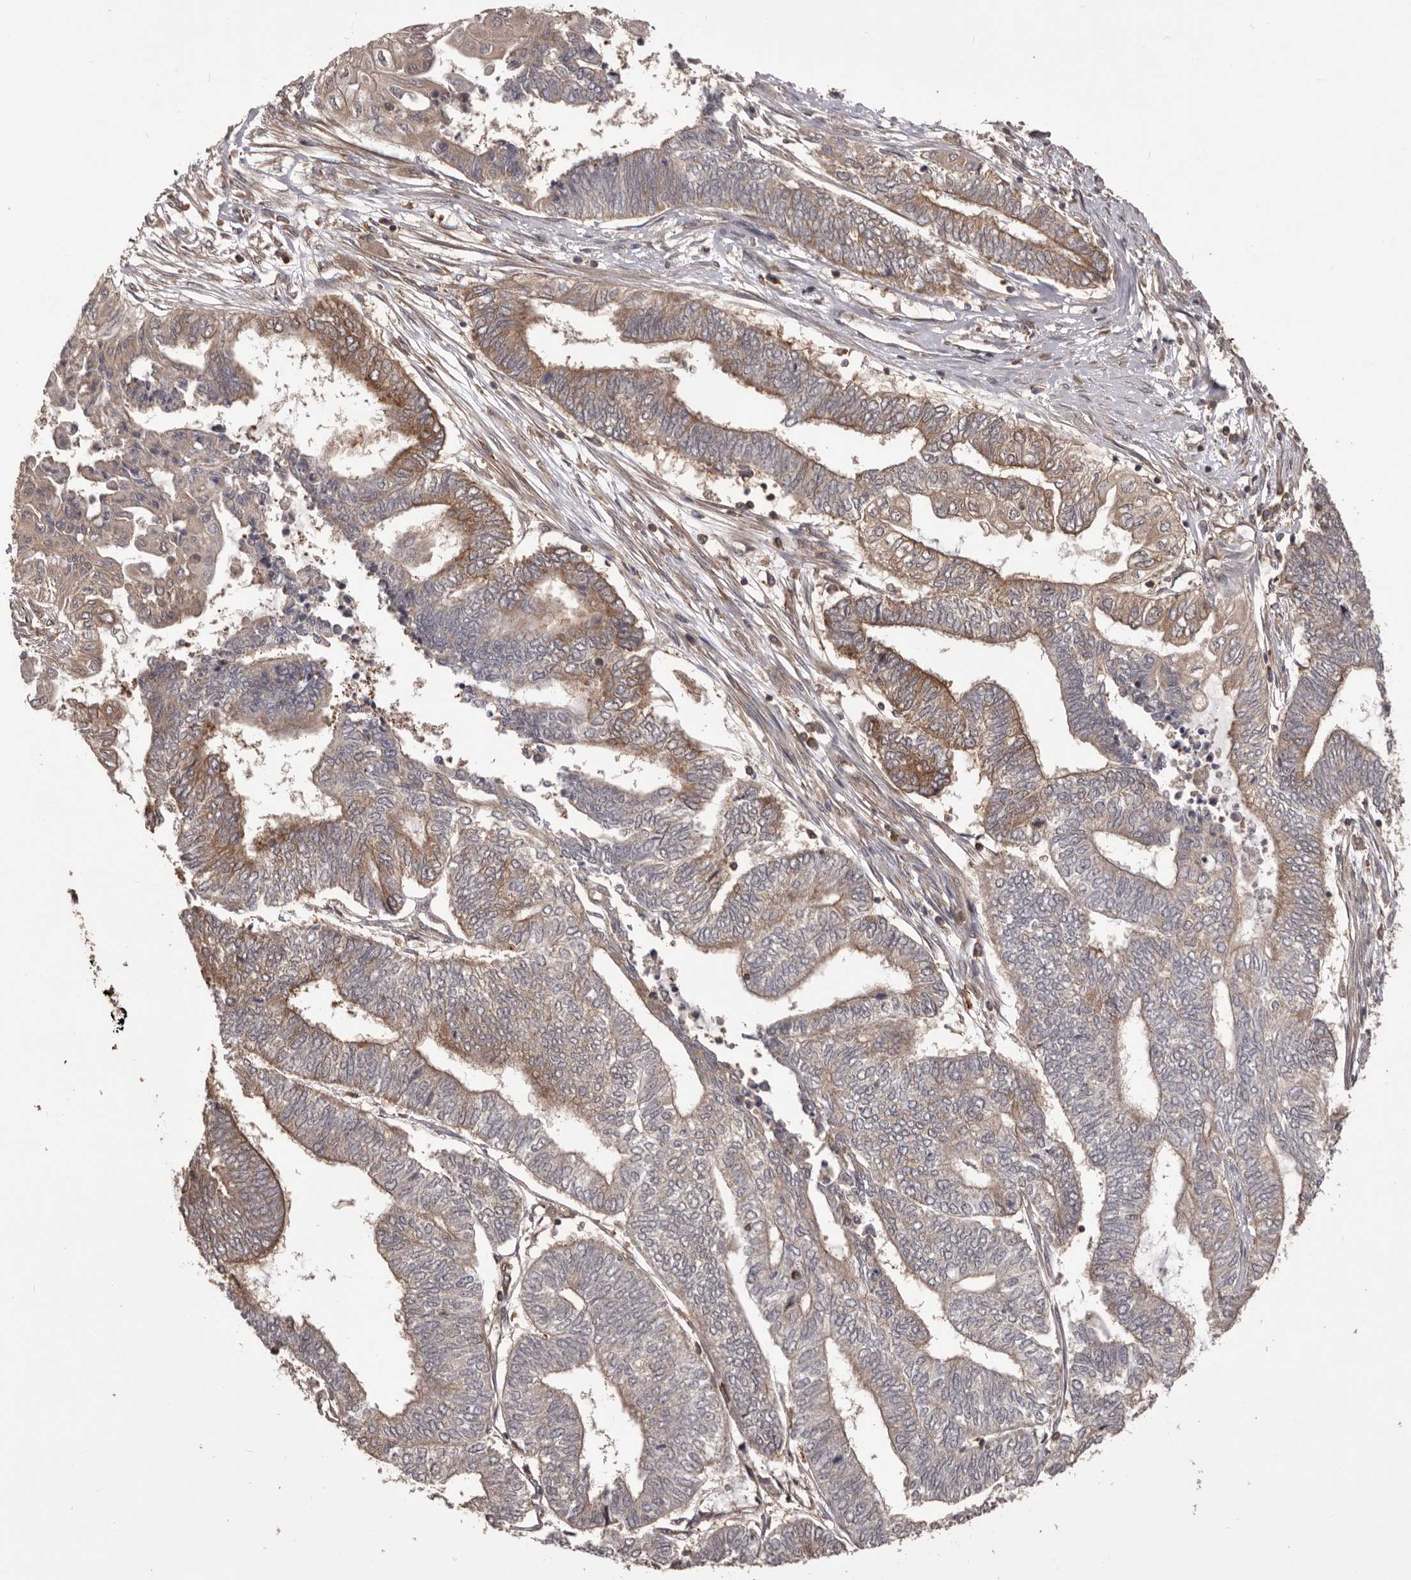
{"staining": {"intensity": "moderate", "quantity": "25%-75%", "location": "cytoplasmic/membranous"}, "tissue": "endometrial cancer", "cell_type": "Tumor cells", "image_type": "cancer", "snomed": [{"axis": "morphology", "description": "Adenocarcinoma, NOS"}, {"axis": "topography", "description": "Uterus"}, {"axis": "topography", "description": "Endometrium"}], "caption": "Immunohistochemical staining of human endometrial cancer reveals medium levels of moderate cytoplasmic/membranous expression in about 25%-75% of tumor cells.", "gene": "HBS1L", "patient": {"sex": "female", "age": 70}}